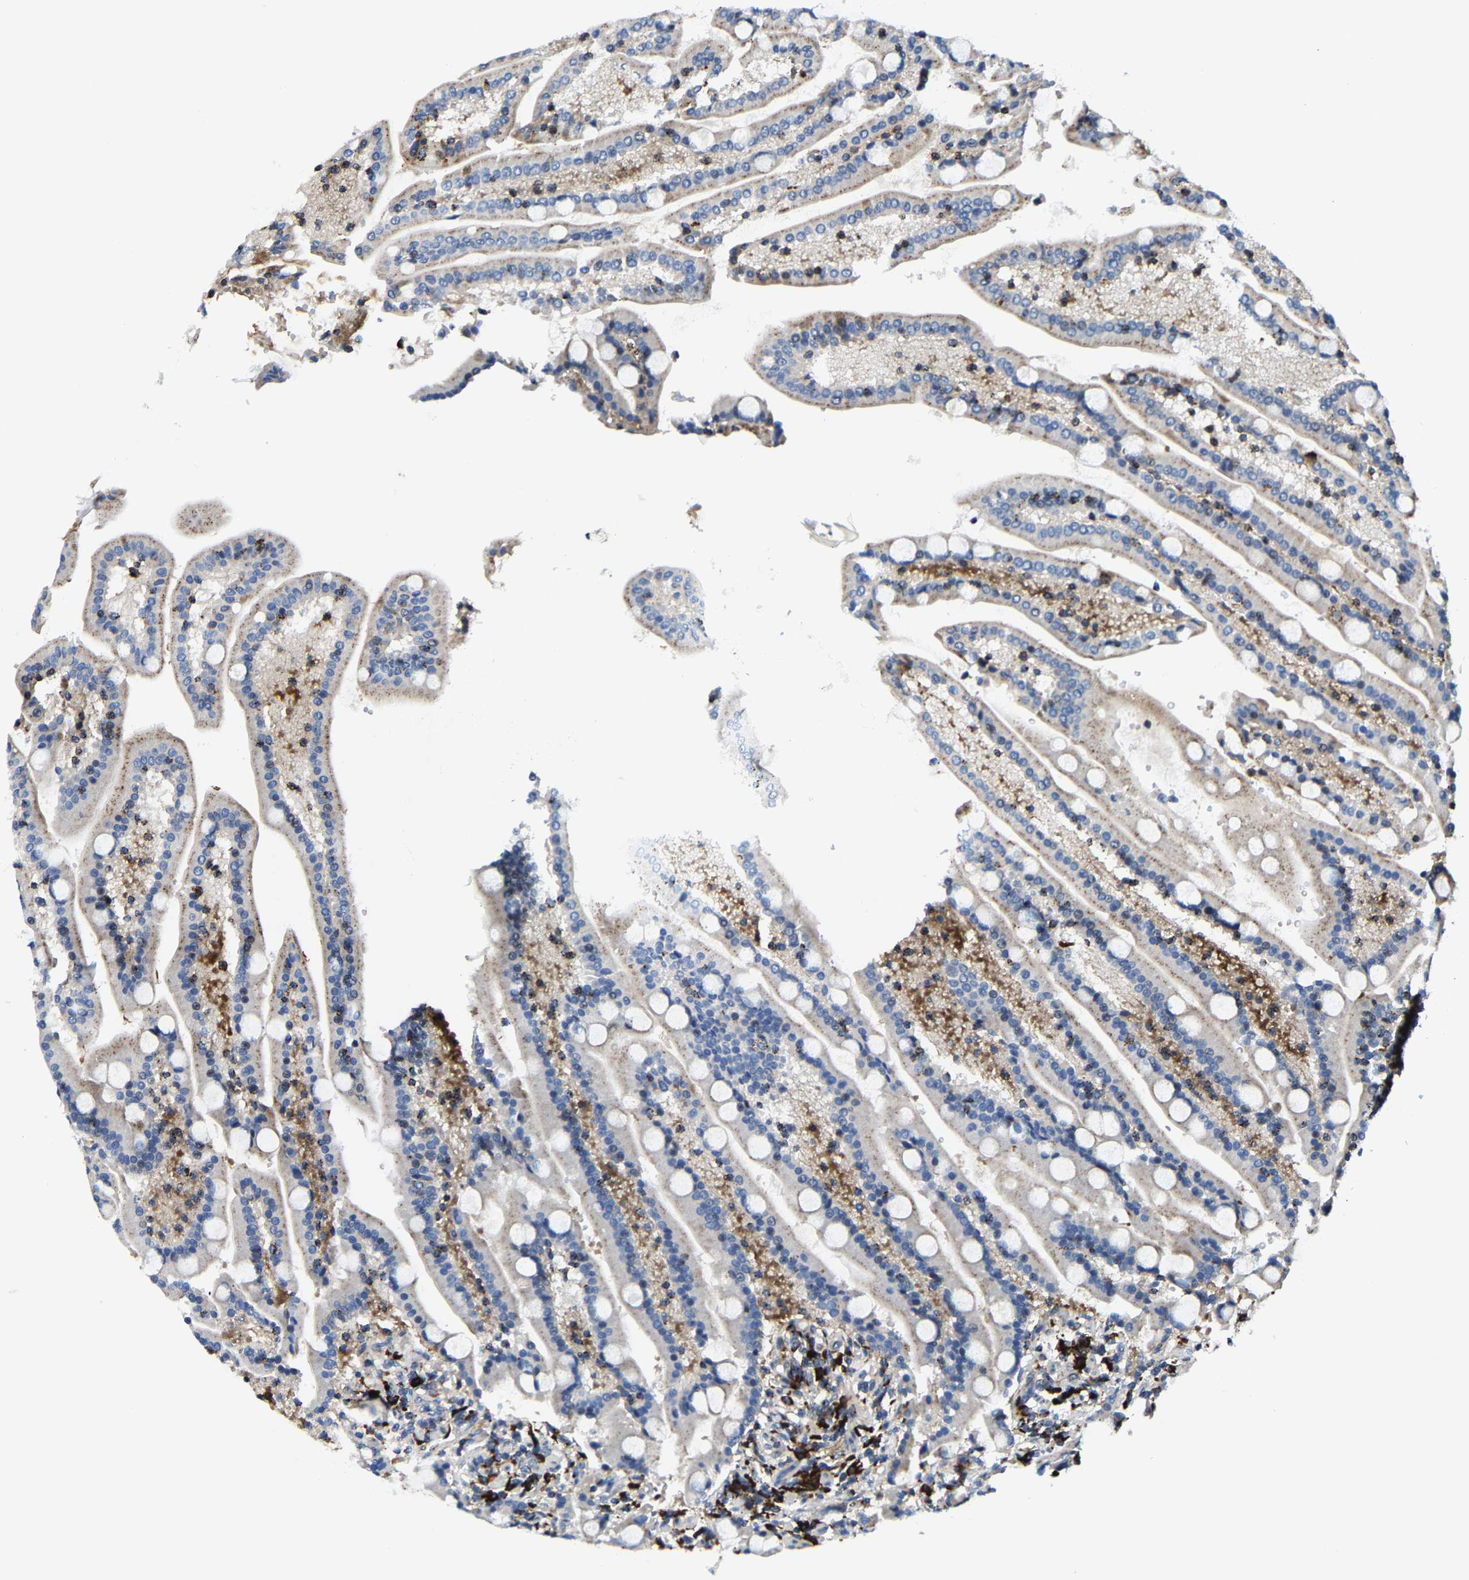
{"staining": {"intensity": "weak", "quantity": "25%-75%", "location": "cytoplasmic/membranous"}, "tissue": "duodenum", "cell_type": "Glandular cells", "image_type": "normal", "snomed": [{"axis": "morphology", "description": "Normal tissue, NOS"}, {"axis": "topography", "description": "Duodenum"}], "caption": "Immunohistochemical staining of unremarkable human duodenum reveals weak cytoplasmic/membranous protein staining in approximately 25%-75% of glandular cells.", "gene": "DPP7", "patient": {"sex": "male", "age": 54}}